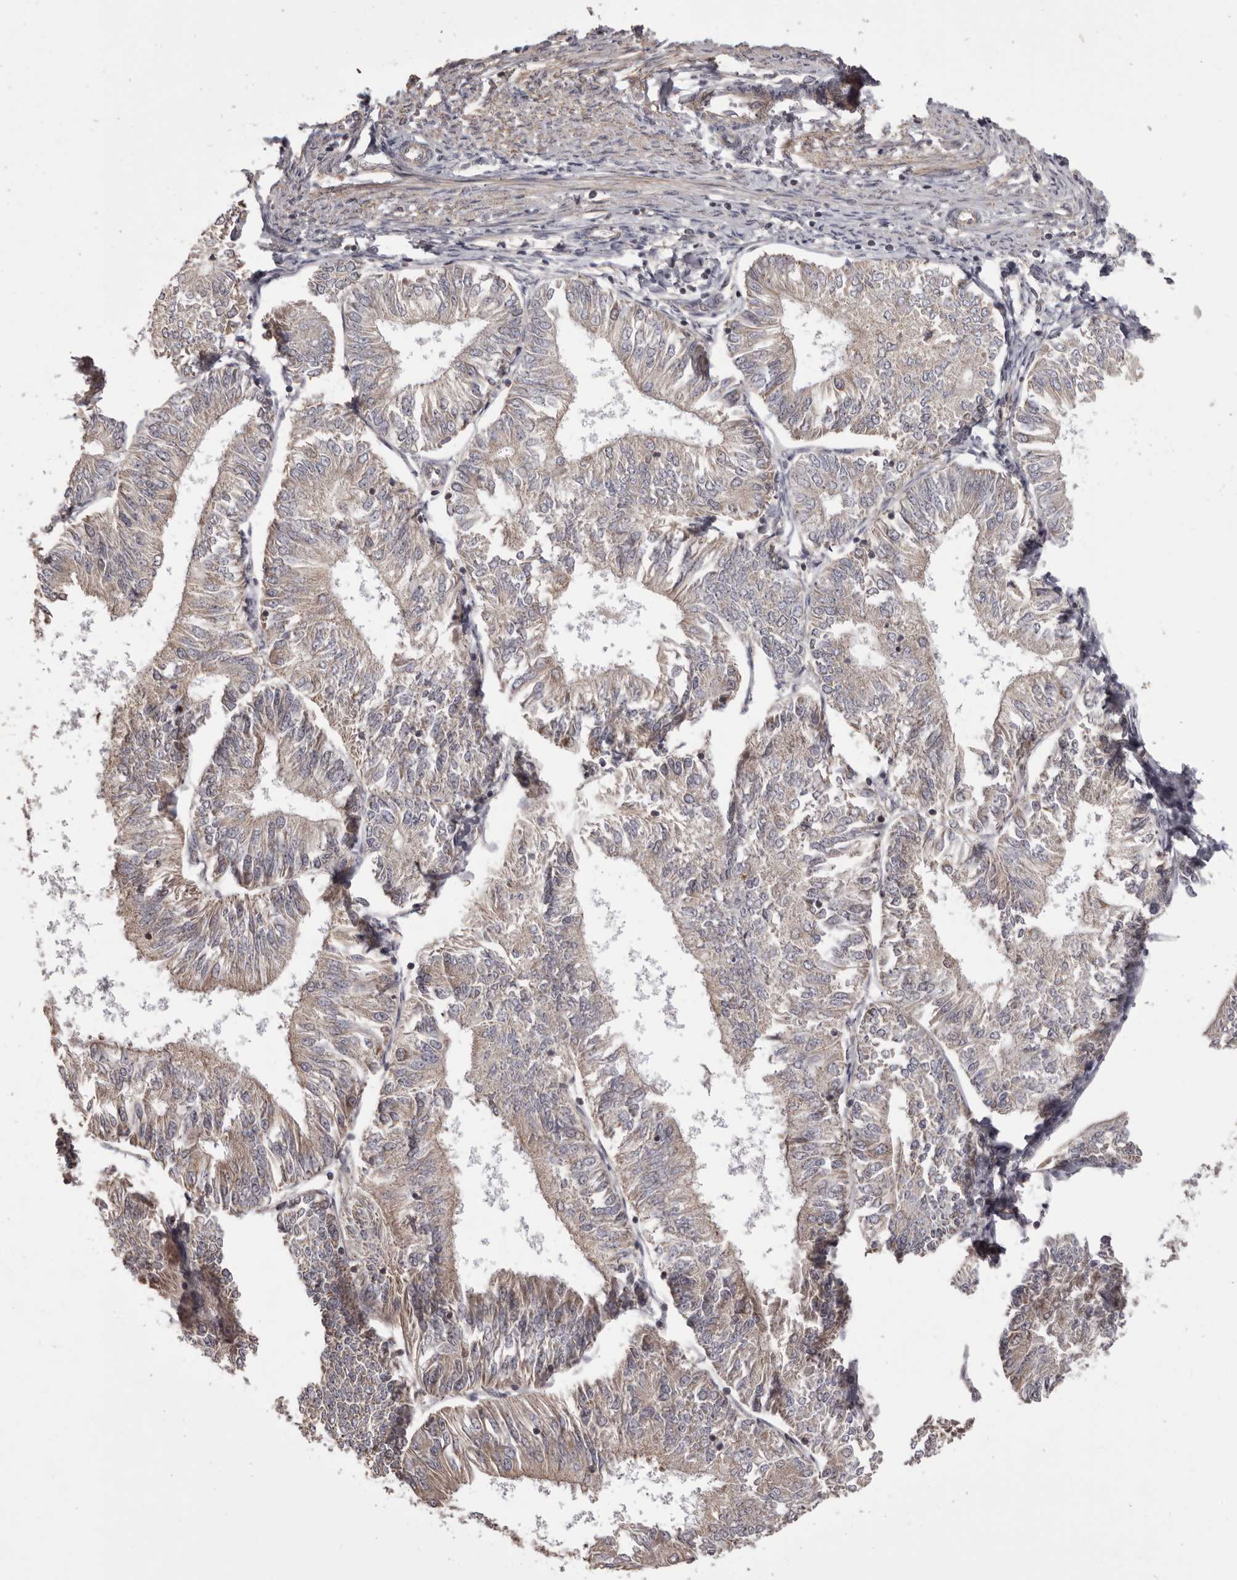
{"staining": {"intensity": "weak", "quantity": ">75%", "location": "cytoplasmic/membranous"}, "tissue": "endometrial cancer", "cell_type": "Tumor cells", "image_type": "cancer", "snomed": [{"axis": "morphology", "description": "Adenocarcinoma, NOS"}, {"axis": "topography", "description": "Endometrium"}], "caption": "Immunohistochemistry (IHC) micrograph of neoplastic tissue: endometrial cancer stained using immunohistochemistry displays low levels of weak protein expression localized specifically in the cytoplasmic/membranous of tumor cells, appearing as a cytoplasmic/membranous brown color.", "gene": "HRH1", "patient": {"sex": "female", "age": 58}}